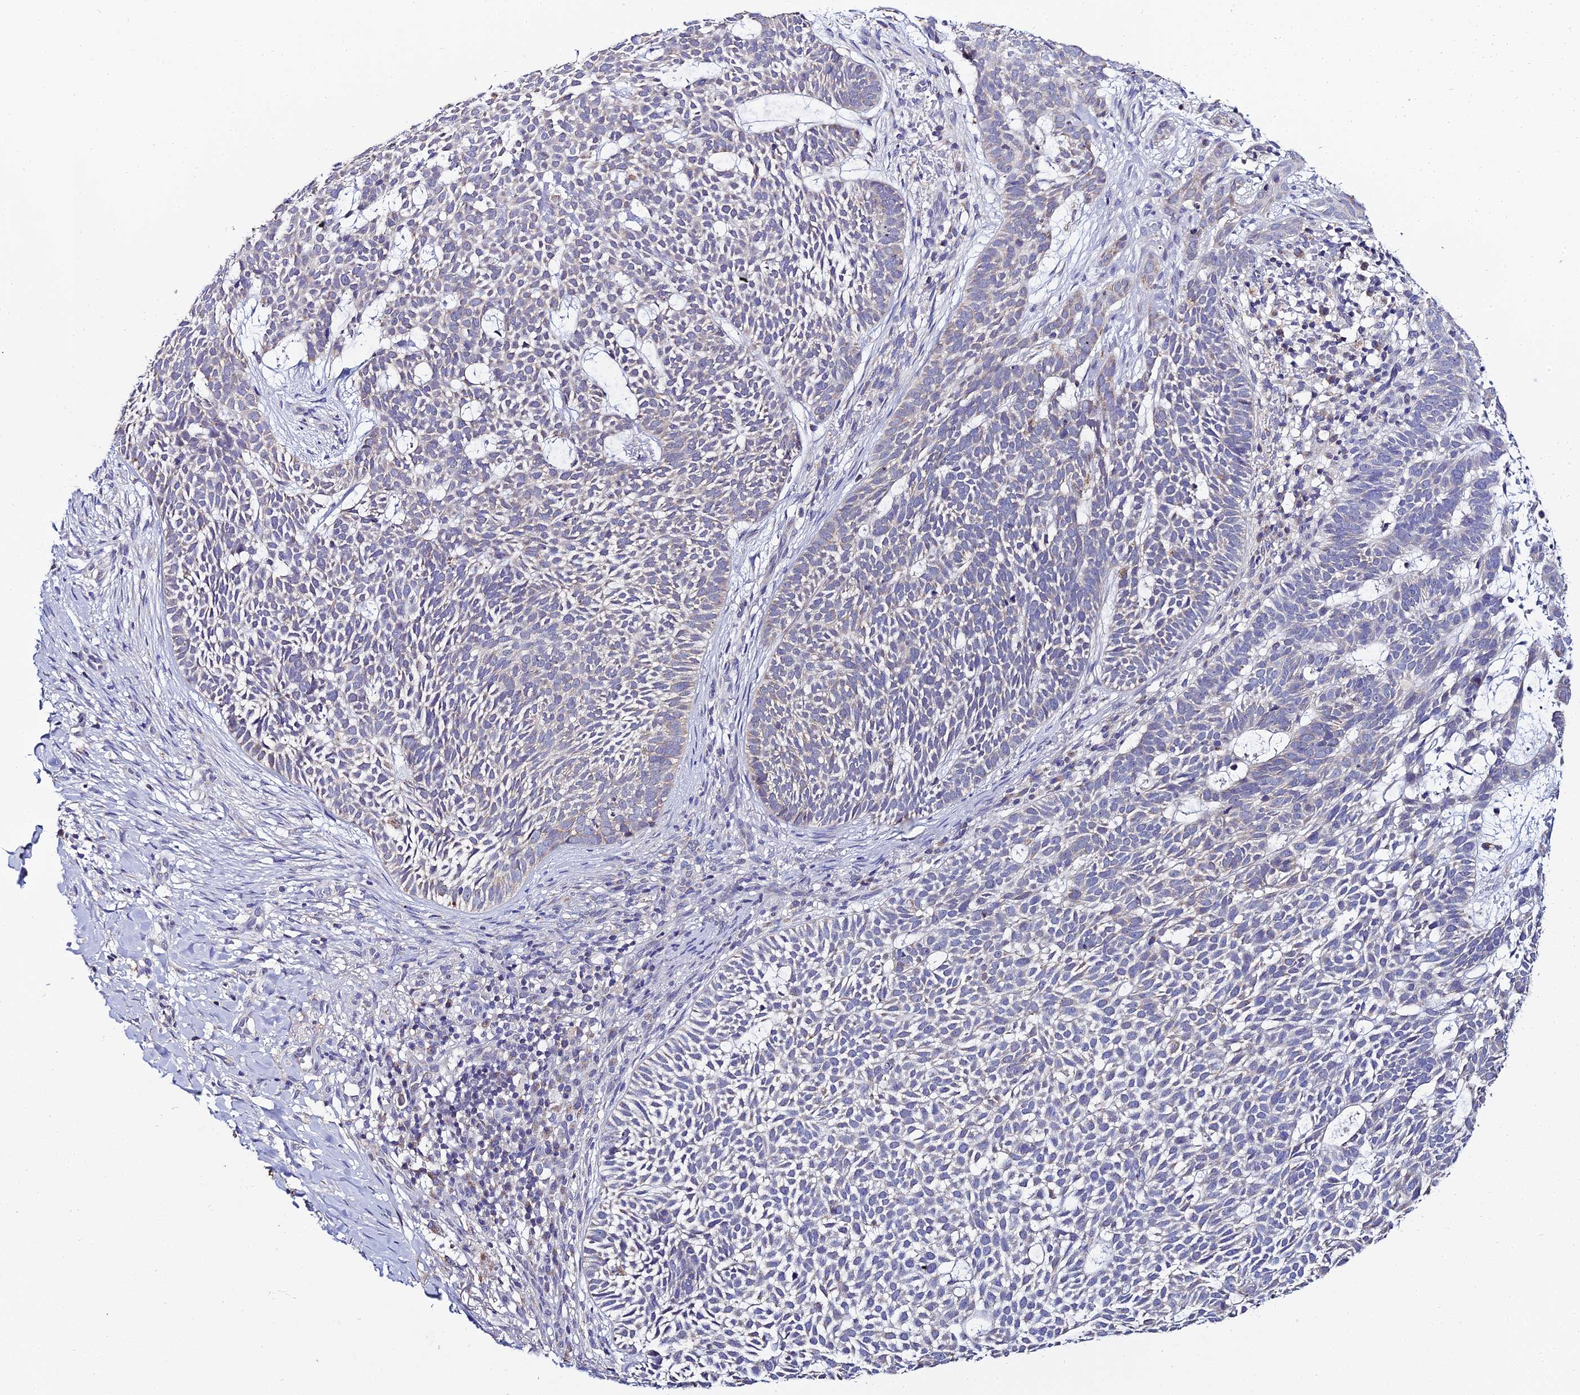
{"staining": {"intensity": "negative", "quantity": "none", "location": "none"}, "tissue": "skin cancer", "cell_type": "Tumor cells", "image_type": "cancer", "snomed": [{"axis": "morphology", "description": "Basal cell carcinoma"}, {"axis": "topography", "description": "Skin"}], "caption": "Tumor cells are negative for brown protein staining in basal cell carcinoma (skin).", "gene": "ZXDA", "patient": {"sex": "female", "age": 78}}